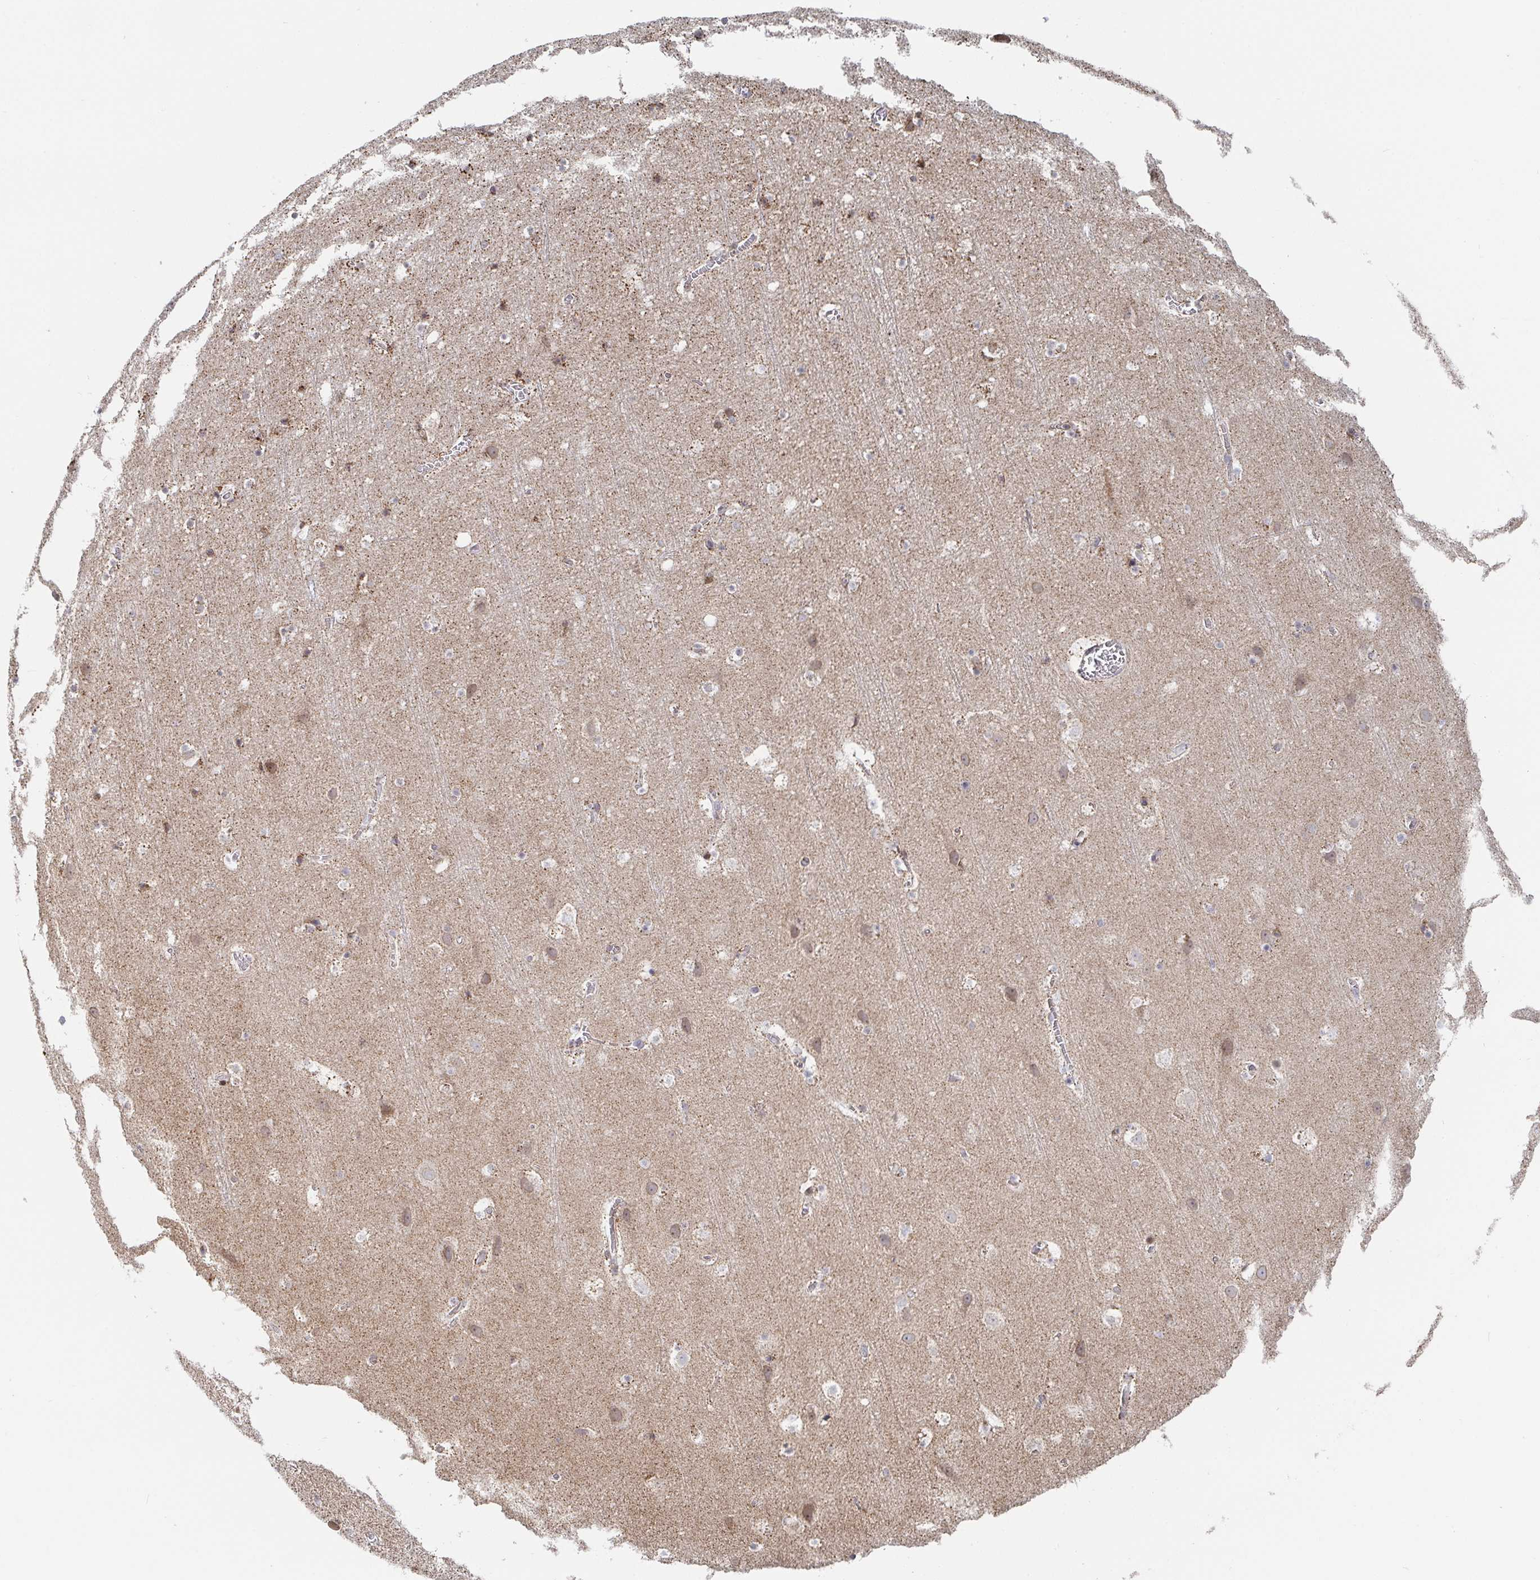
{"staining": {"intensity": "weak", "quantity": "25%-75%", "location": "cytoplasmic/membranous"}, "tissue": "cerebral cortex", "cell_type": "Endothelial cells", "image_type": "normal", "snomed": [{"axis": "morphology", "description": "Normal tissue, NOS"}, {"axis": "topography", "description": "Cerebral cortex"}], "caption": "Benign cerebral cortex demonstrates weak cytoplasmic/membranous expression in about 25%-75% of endothelial cells, visualized by immunohistochemistry.", "gene": "STARD8", "patient": {"sex": "female", "age": 42}}